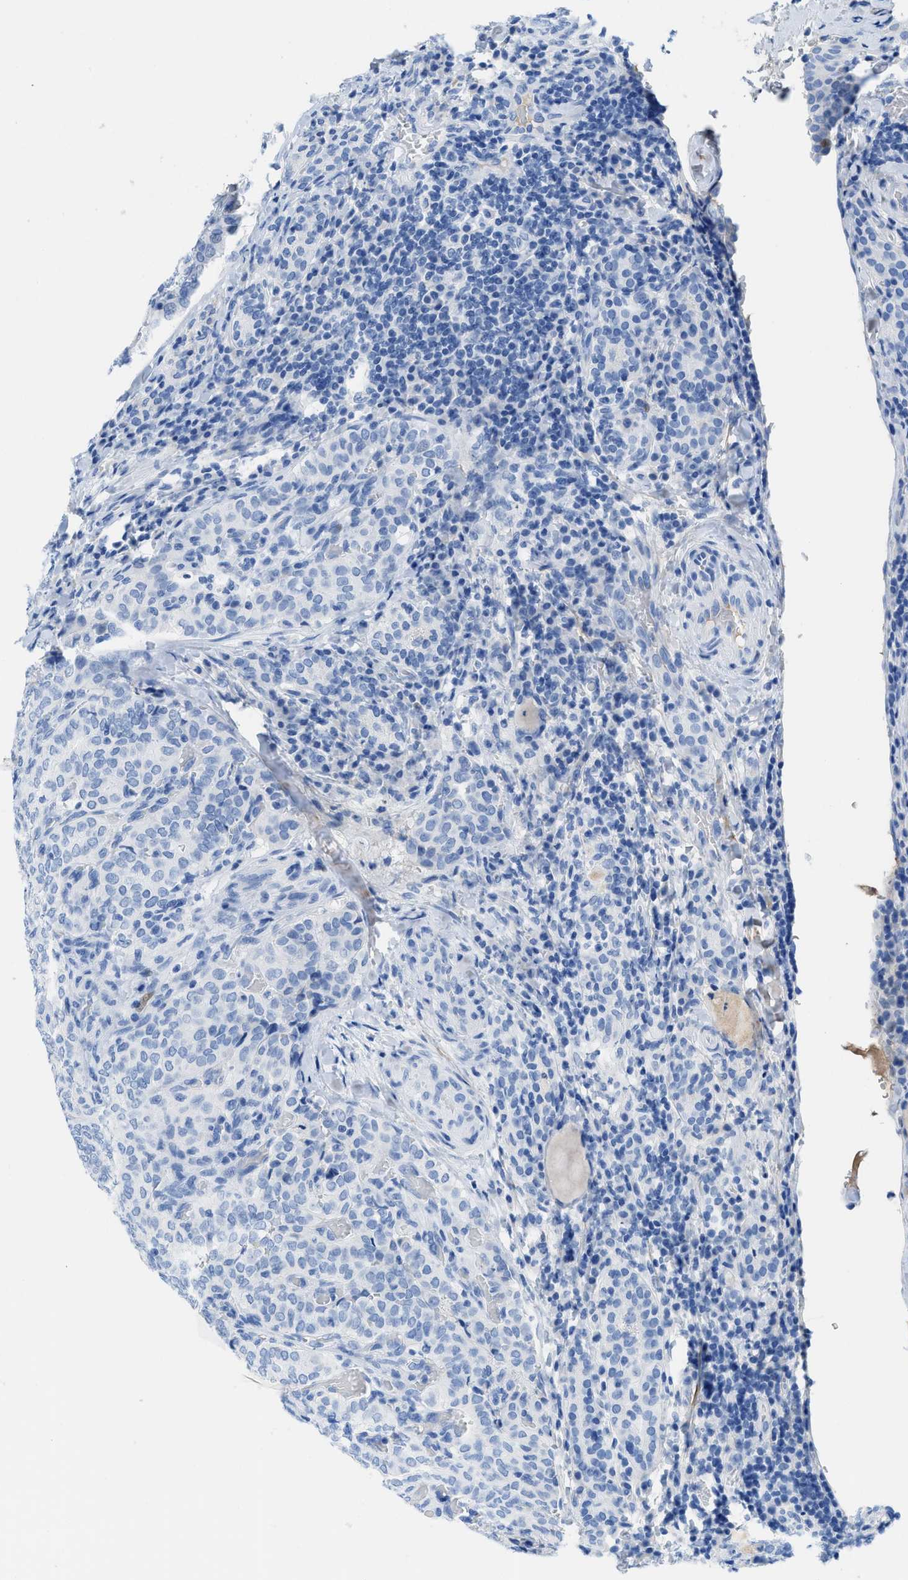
{"staining": {"intensity": "negative", "quantity": "none", "location": "none"}, "tissue": "thyroid cancer", "cell_type": "Tumor cells", "image_type": "cancer", "snomed": [{"axis": "morphology", "description": "Normal tissue, NOS"}, {"axis": "morphology", "description": "Papillary adenocarcinoma, NOS"}, {"axis": "topography", "description": "Thyroid gland"}], "caption": "Immunohistochemistry (IHC) photomicrograph of neoplastic tissue: human thyroid cancer stained with DAB shows no significant protein positivity in tumor cells.", "gene": "COL3A1", "patient": {"sex": "female", "age": 30}}